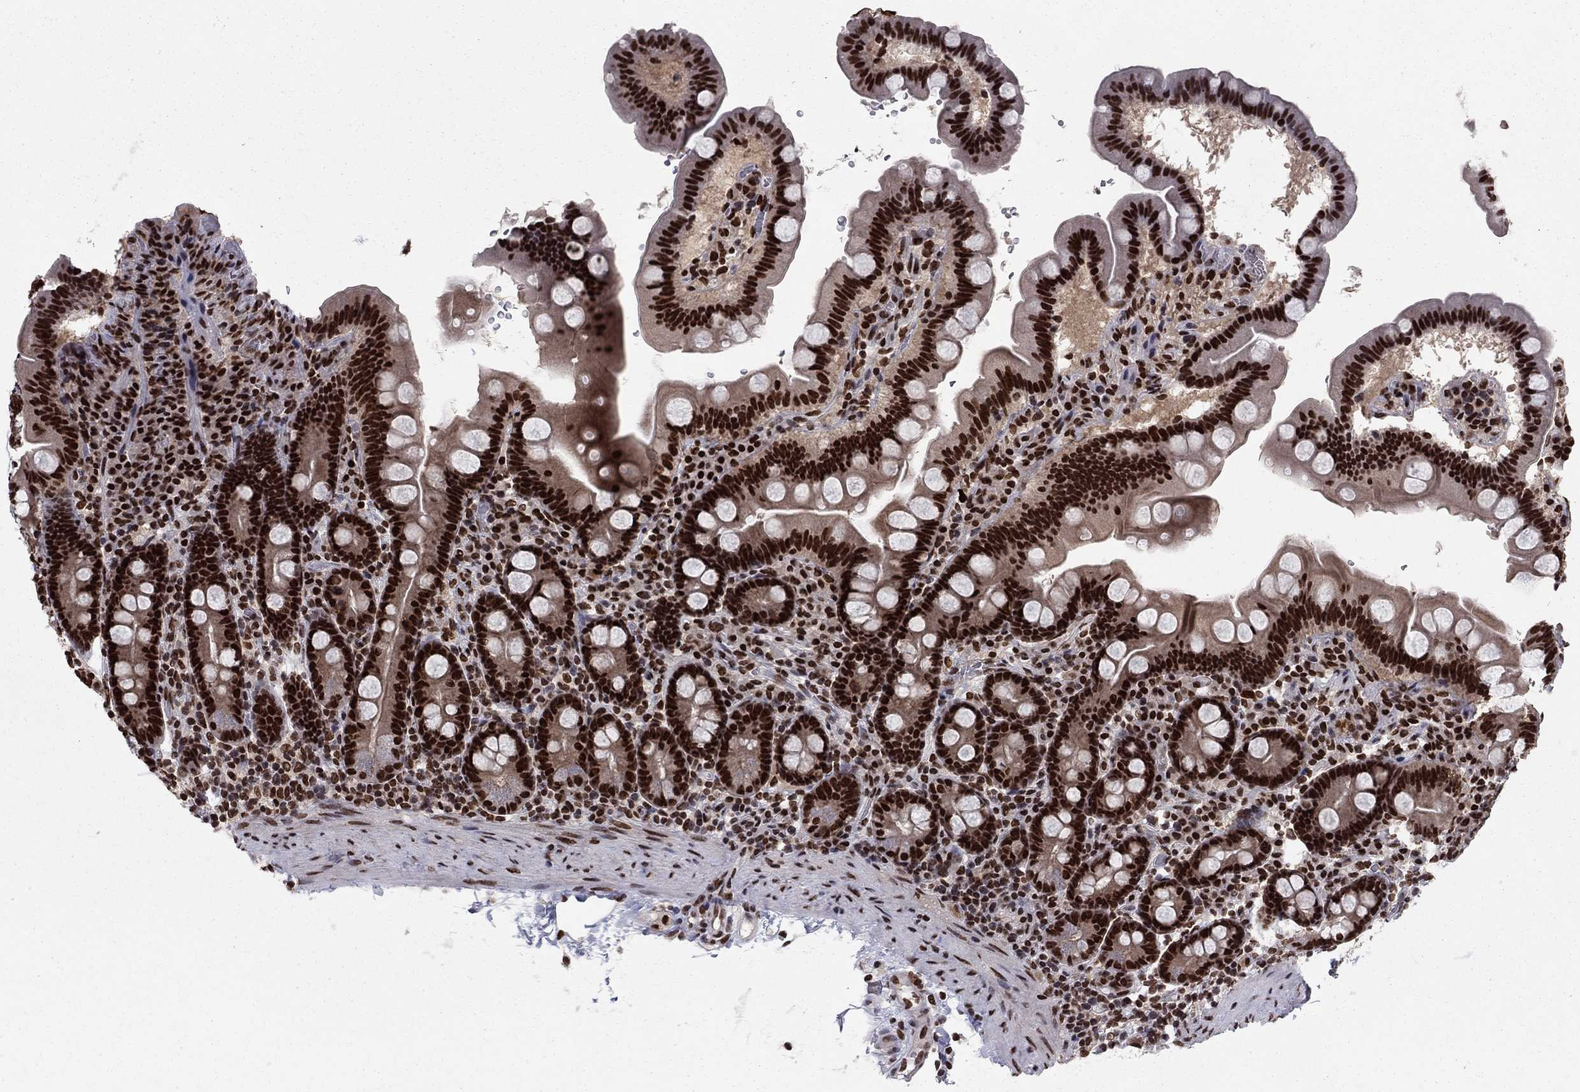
{"staining": {"intensity": "strong", "quantity": ">75%", "location": "nuclear"}, "tissue": "duodenum", "cell_type": "Glandular cells", "image_type": "normal", "snomed": [{"axis": "morphology", "description": "Normal tissue, NOS"}, {"axis": "topography", "description": "Duodenum"}], "caption": "The image demonstrates immunohistochemical staining of normal duodenum. There is strong nuclear expression is identified in about >75% of glandular cells. The staining is performed using DAB brown chromogen to label protein expression. The nuclei are counter-stained blue using hematoxylin.", "gene": "USP54", "patient": {"sex": "male", "age": 59}}